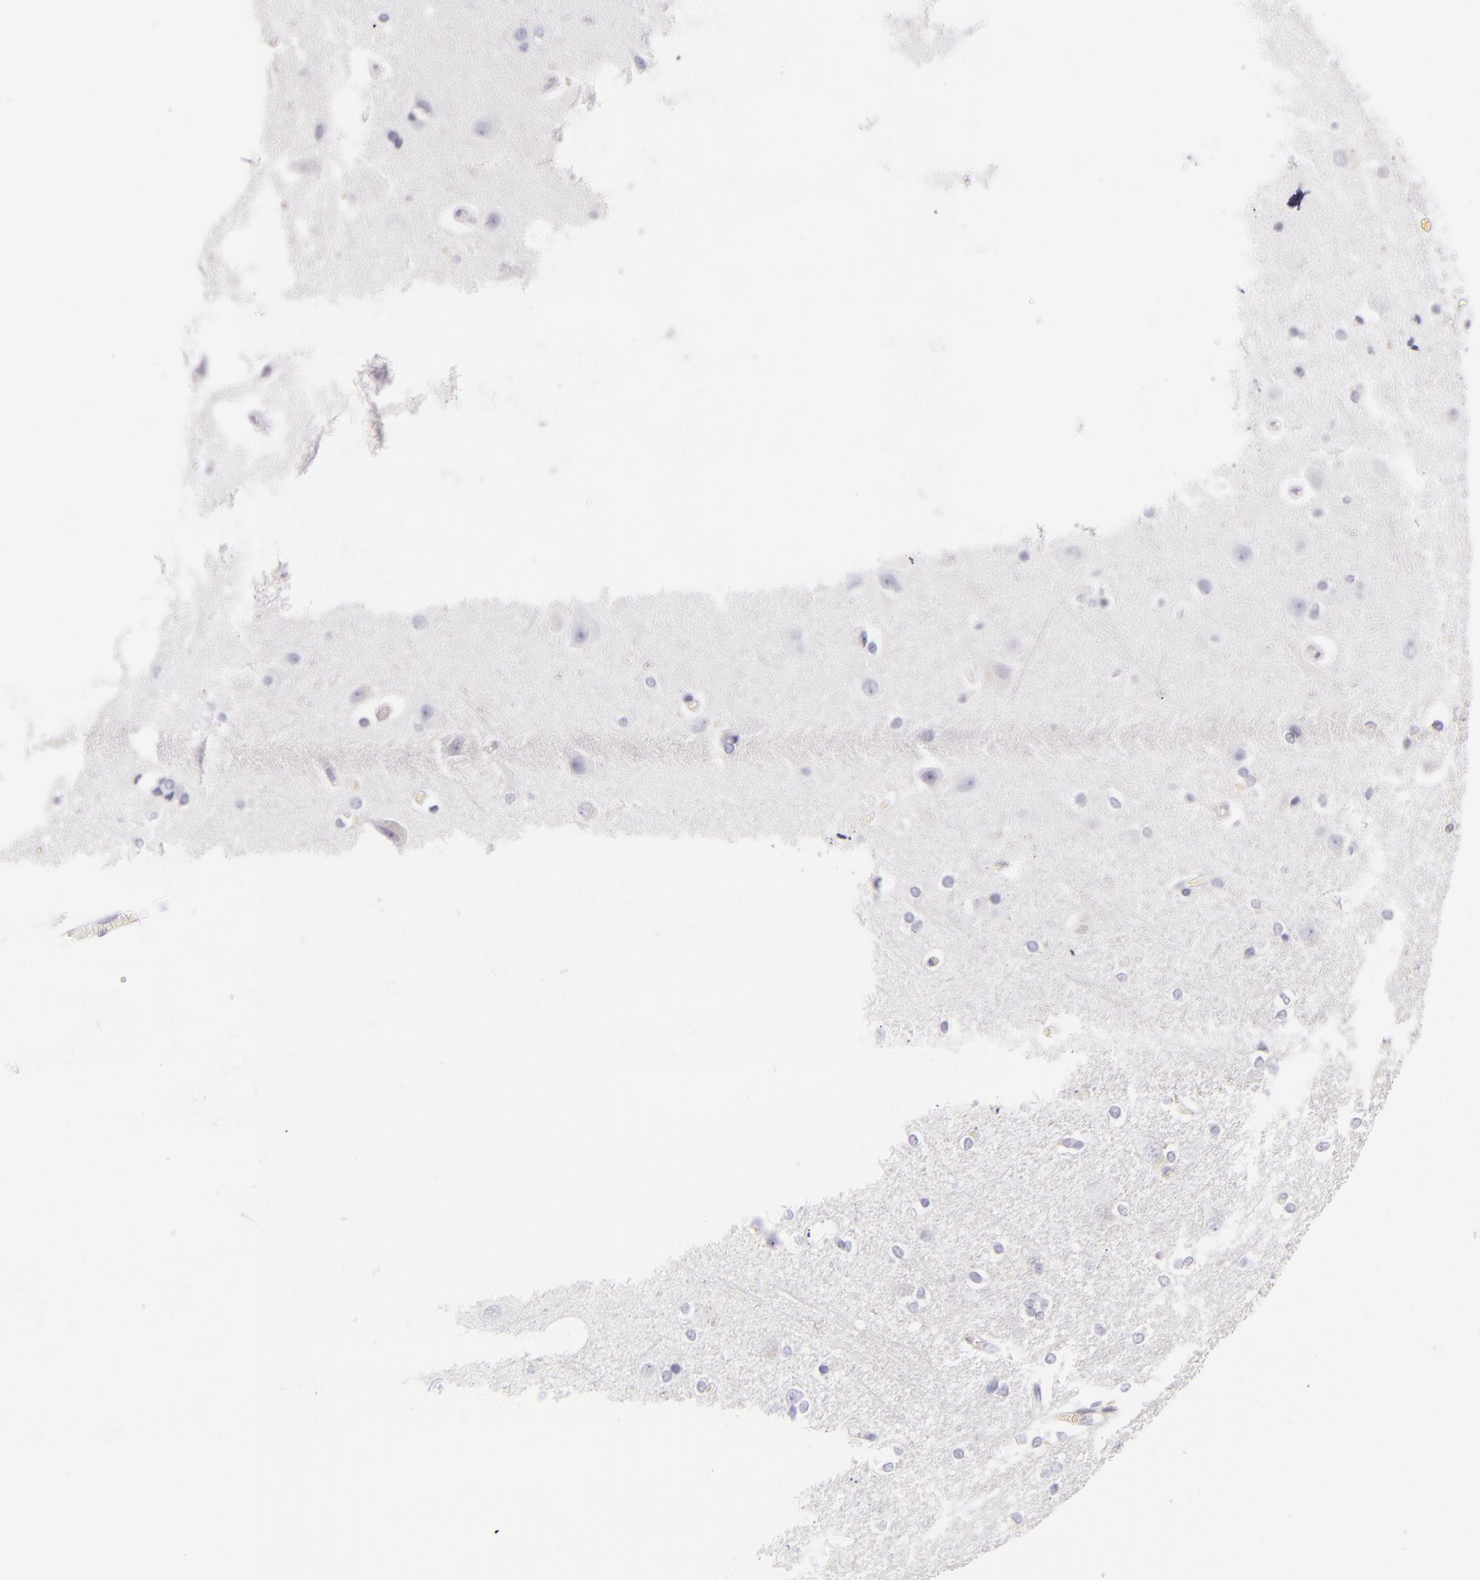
{"staining": {"intensity": "negative", "quantity": "none", "location": "none"}, "tissue": "cerebral cortex", "cell_type": "Endothelial cells", "image_type": "normal", "snomed": [{"axis": "morphology", "description": "Normal tissue, NOS"}, {"axis": "topography", "description": "Cerebral cortex"}], "caption": "Photomicrograph shows no protein staining in endothelial cells of unremarkable cerebral cortex. The staining was performed using DAB to visualize the protein expression in brown, while the nuclei were stained in blue with hematoxylin (Magnification: 20x).", "gene": "LAT", "patient": {"sex": "female", "age": 54}}